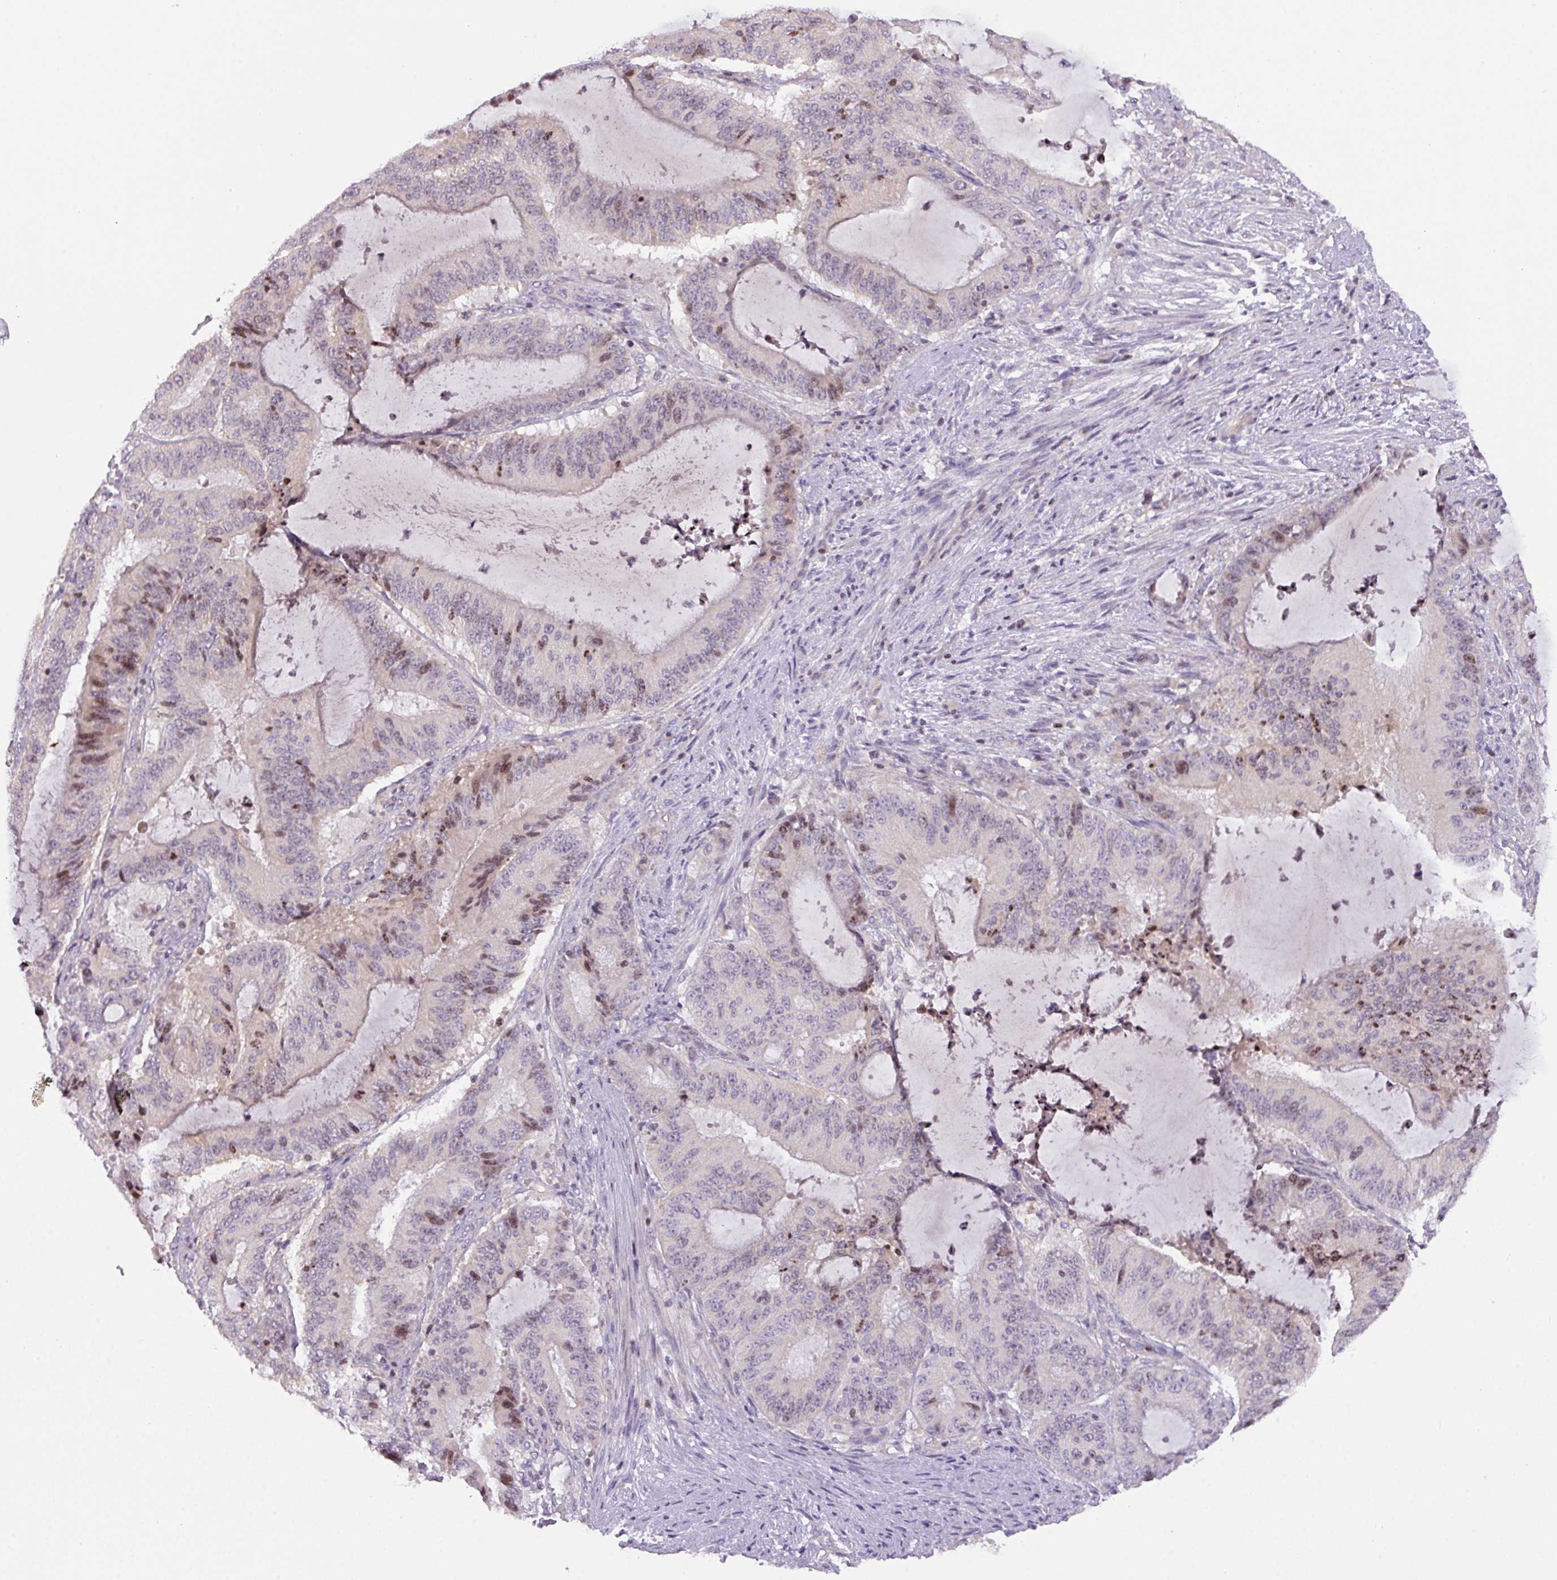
{"staining": {"intensity": "moderate", "quantity": "<25%", "location": "nuclear"}, "tissue": "liver cancer", "cell_type": "Tumor cells", "image_type": "cancer", "snomed": [{"axis": "morphology", "description": "Normal tissue, NOS"}, {"axis": "morphology", "description": "Cholangiocarcinoma"}, {"axis": "topography", "description": "Liver"}, {"axis": "topography", "description": "Peripheral nerve tissue"}], "caption": "Cholangiocarcinoma (liver) stained with a brown dye displays moderate nuclear positive expression in about <25% of tumor cells.", "gene": "ZNF394", "patient": {"sex": "female", "age": 73}}